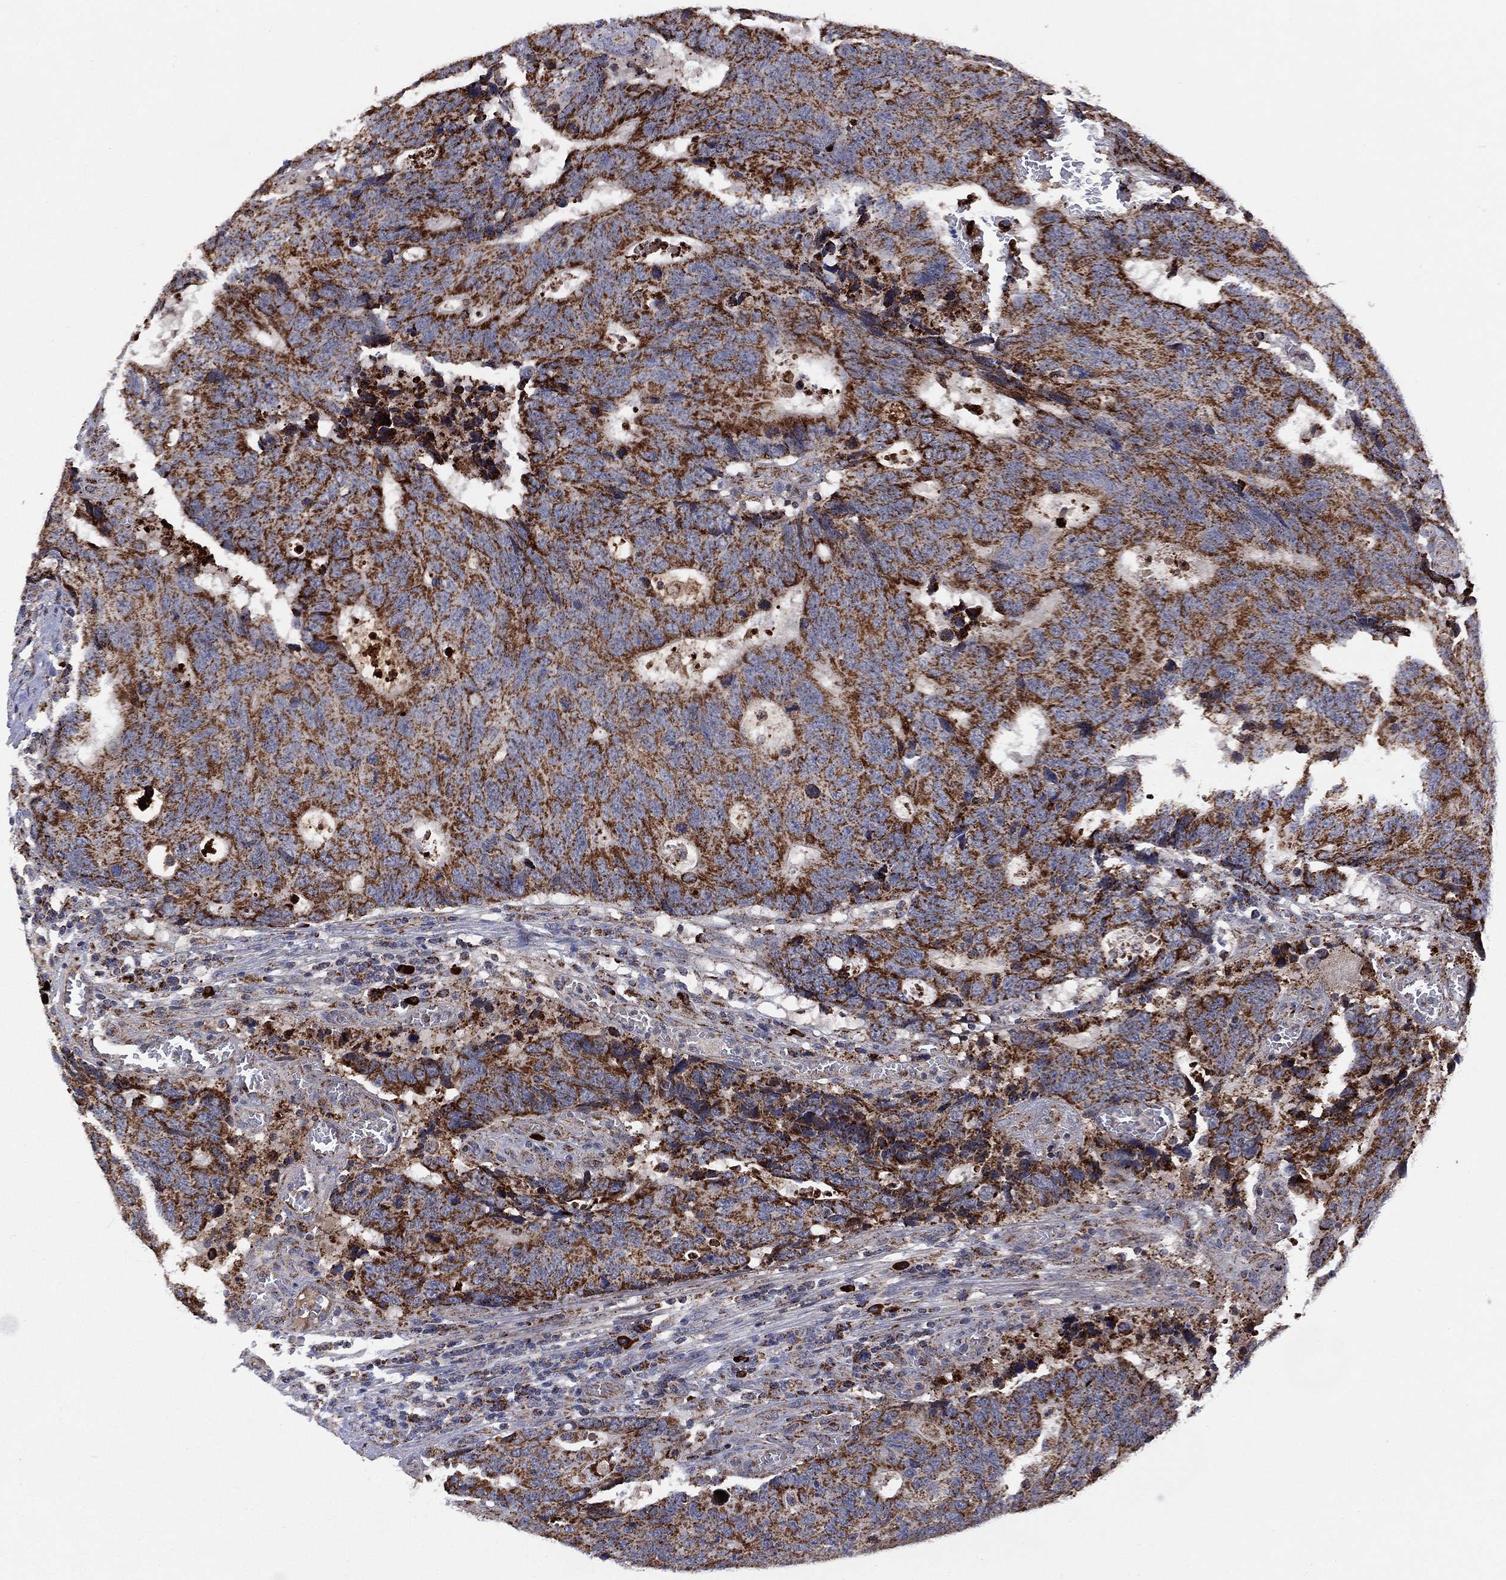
{"staining": {"intensity": "strong", "quantity": ">75%", "location": "cytoplasmic/membranous"}, "tissue": "colorectal cancer", "cell_type": "Tumor cells", "image_type": "cancer", "snomed": [{"axis": "morphology", "description": "Adenocarcinoma, NOS"}, {"axis": "topography", "description": "Colon"}], "caption": "Adenocarcinoma (colorectal) tissue exhibits strong cytoplasmic/membranous positivity in approximately >75% of tumor cells The staining was performed using DAB (3,3'-diaminobenzidine) to visualize the protein expression in brown, while the nuclei were stained in blue with hematoxylin (Magnification: 20x).", "gene": "PPP2R5A", "patient": {"sex": "female", "age": 77}}